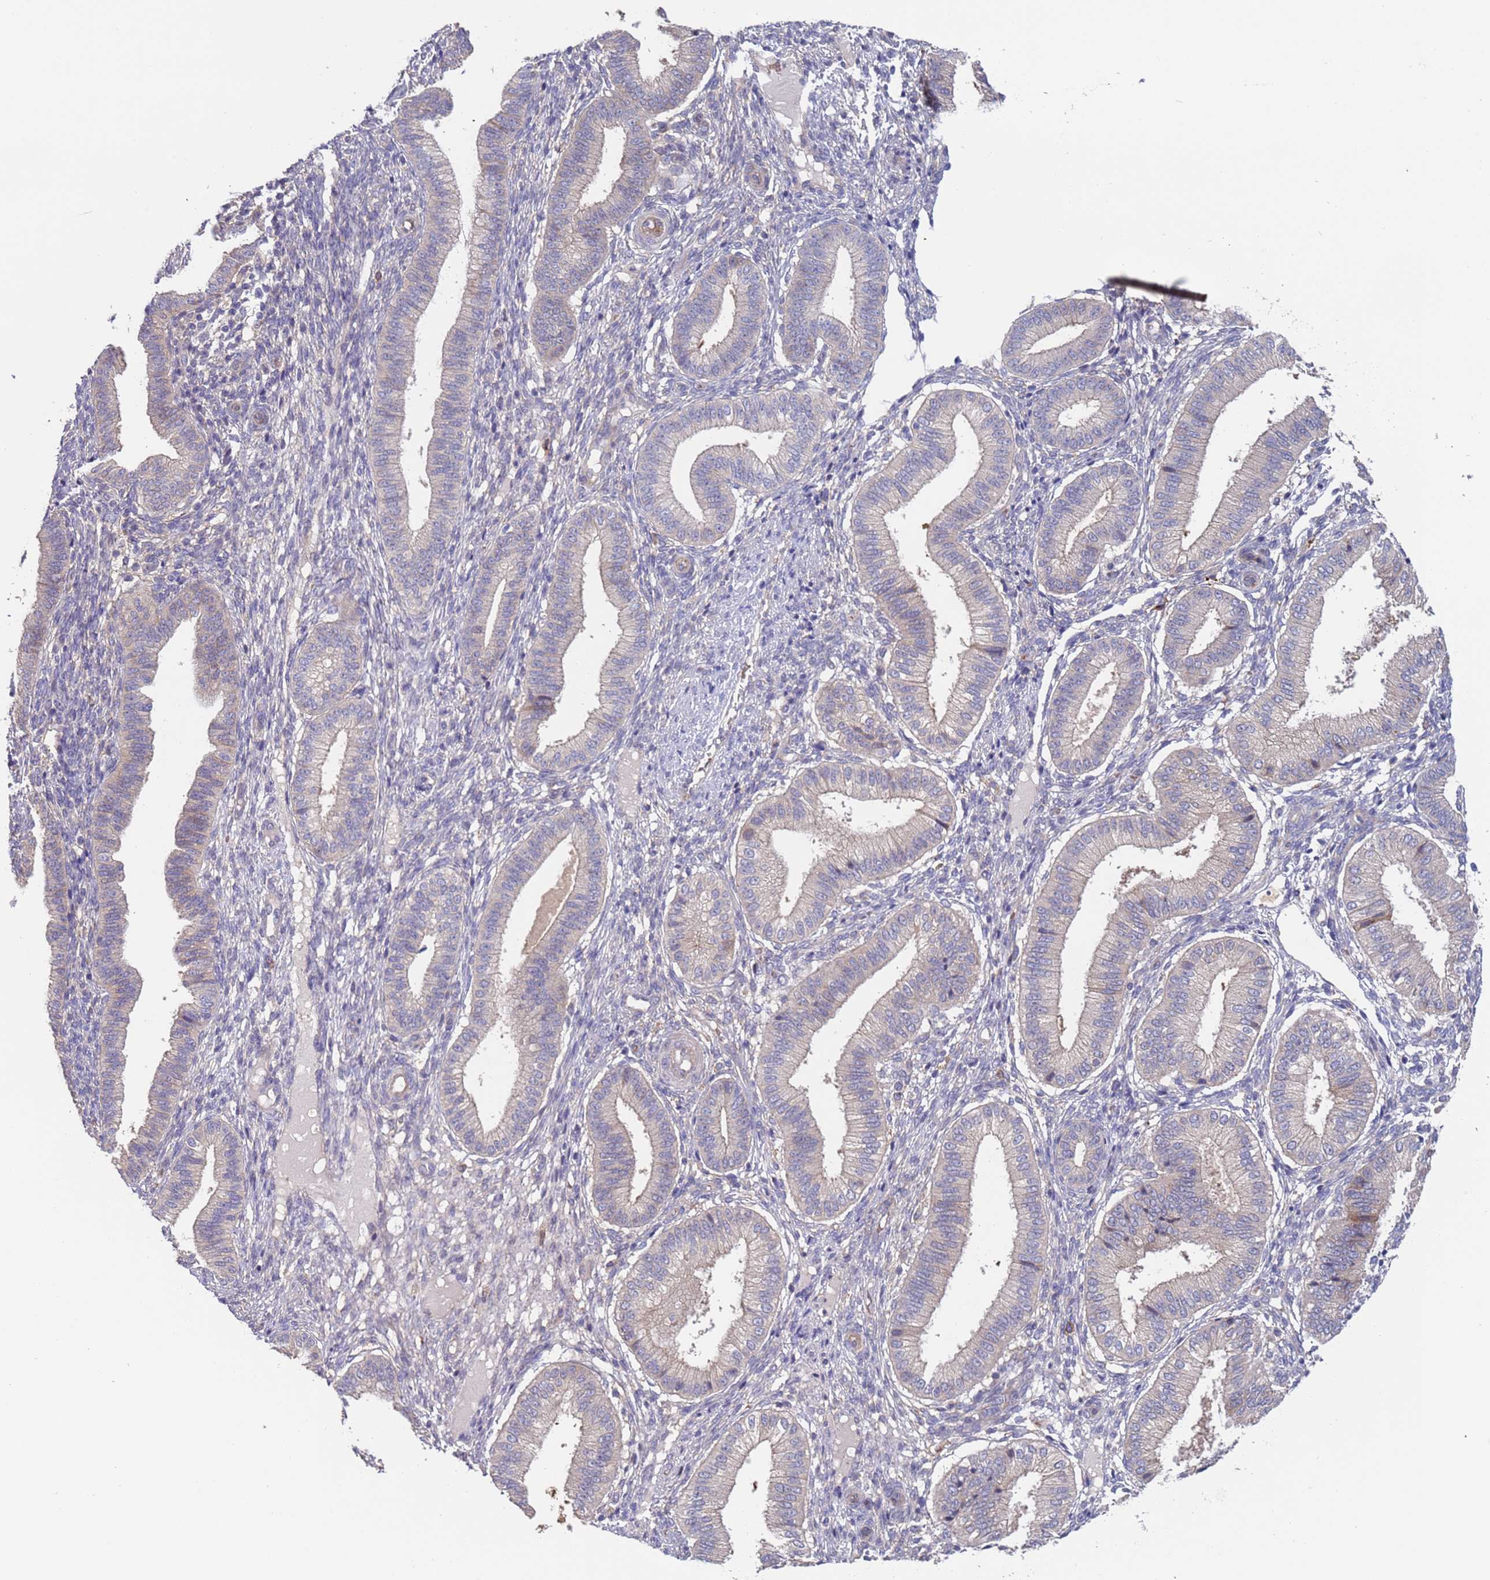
{"staining": {"intensity": "negative", "quantity": "none", "location": "none"}, "tissue": "endometrium", "cell_type": "Cells in endometrial stroma", "image_type": "normal", "snomed": [{"axis": "morphology", "description": "Normal tissue, NOS"}, {"axis": "topography", "description": "Endometrium"}], "caption": "The immunohistochemistry image has no significant positivity in cells in endometrial stroma of endometrium. (Brightfield microscopy of DAB immunohistochemistry (IHC) at high magnification).", "gene": "MALRD1", "patient": {"sex": "female", "age": 39}}